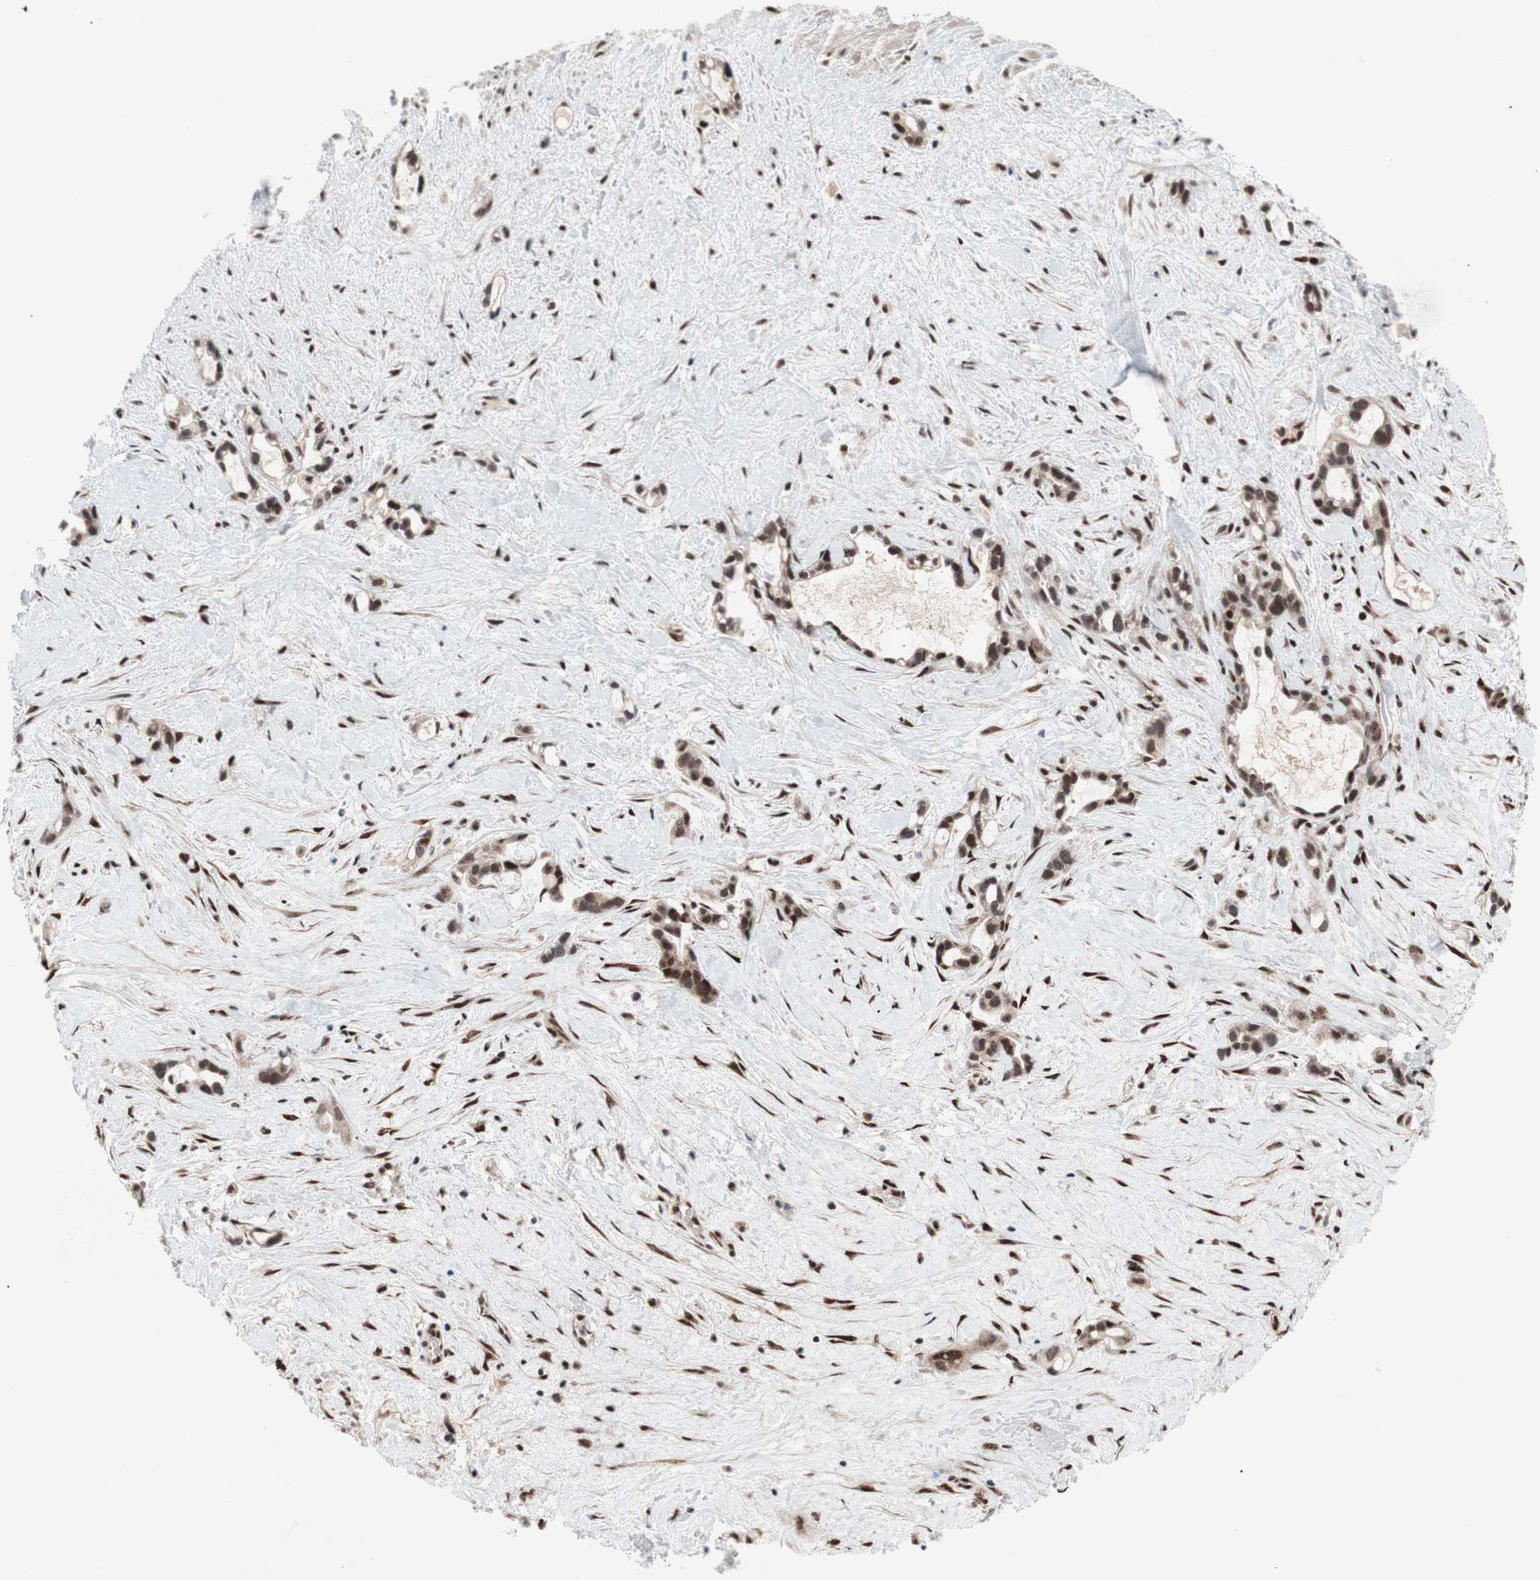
{"staining": {"intensity": "strong", "quantity": ">75%", "location": "nuclear"}, "tissue": "liver cancer", "cell_type": "Tumor cells", "image_type": "cancer", "snomed": [{"axis": "morphology", "description": "Cholangiocarcinoma"}, {"axis": "topography", "description": "Liver"}], "caption": "A brown stain labels strong nuclear positivity of a protein in human liver cancer (cholangiocarcinoma) tumor cells. (Brightfield microscopy of DAB IHC at high magnification).", "gene": "TCF12", "patient": {"sex": "female", "age": 65}}